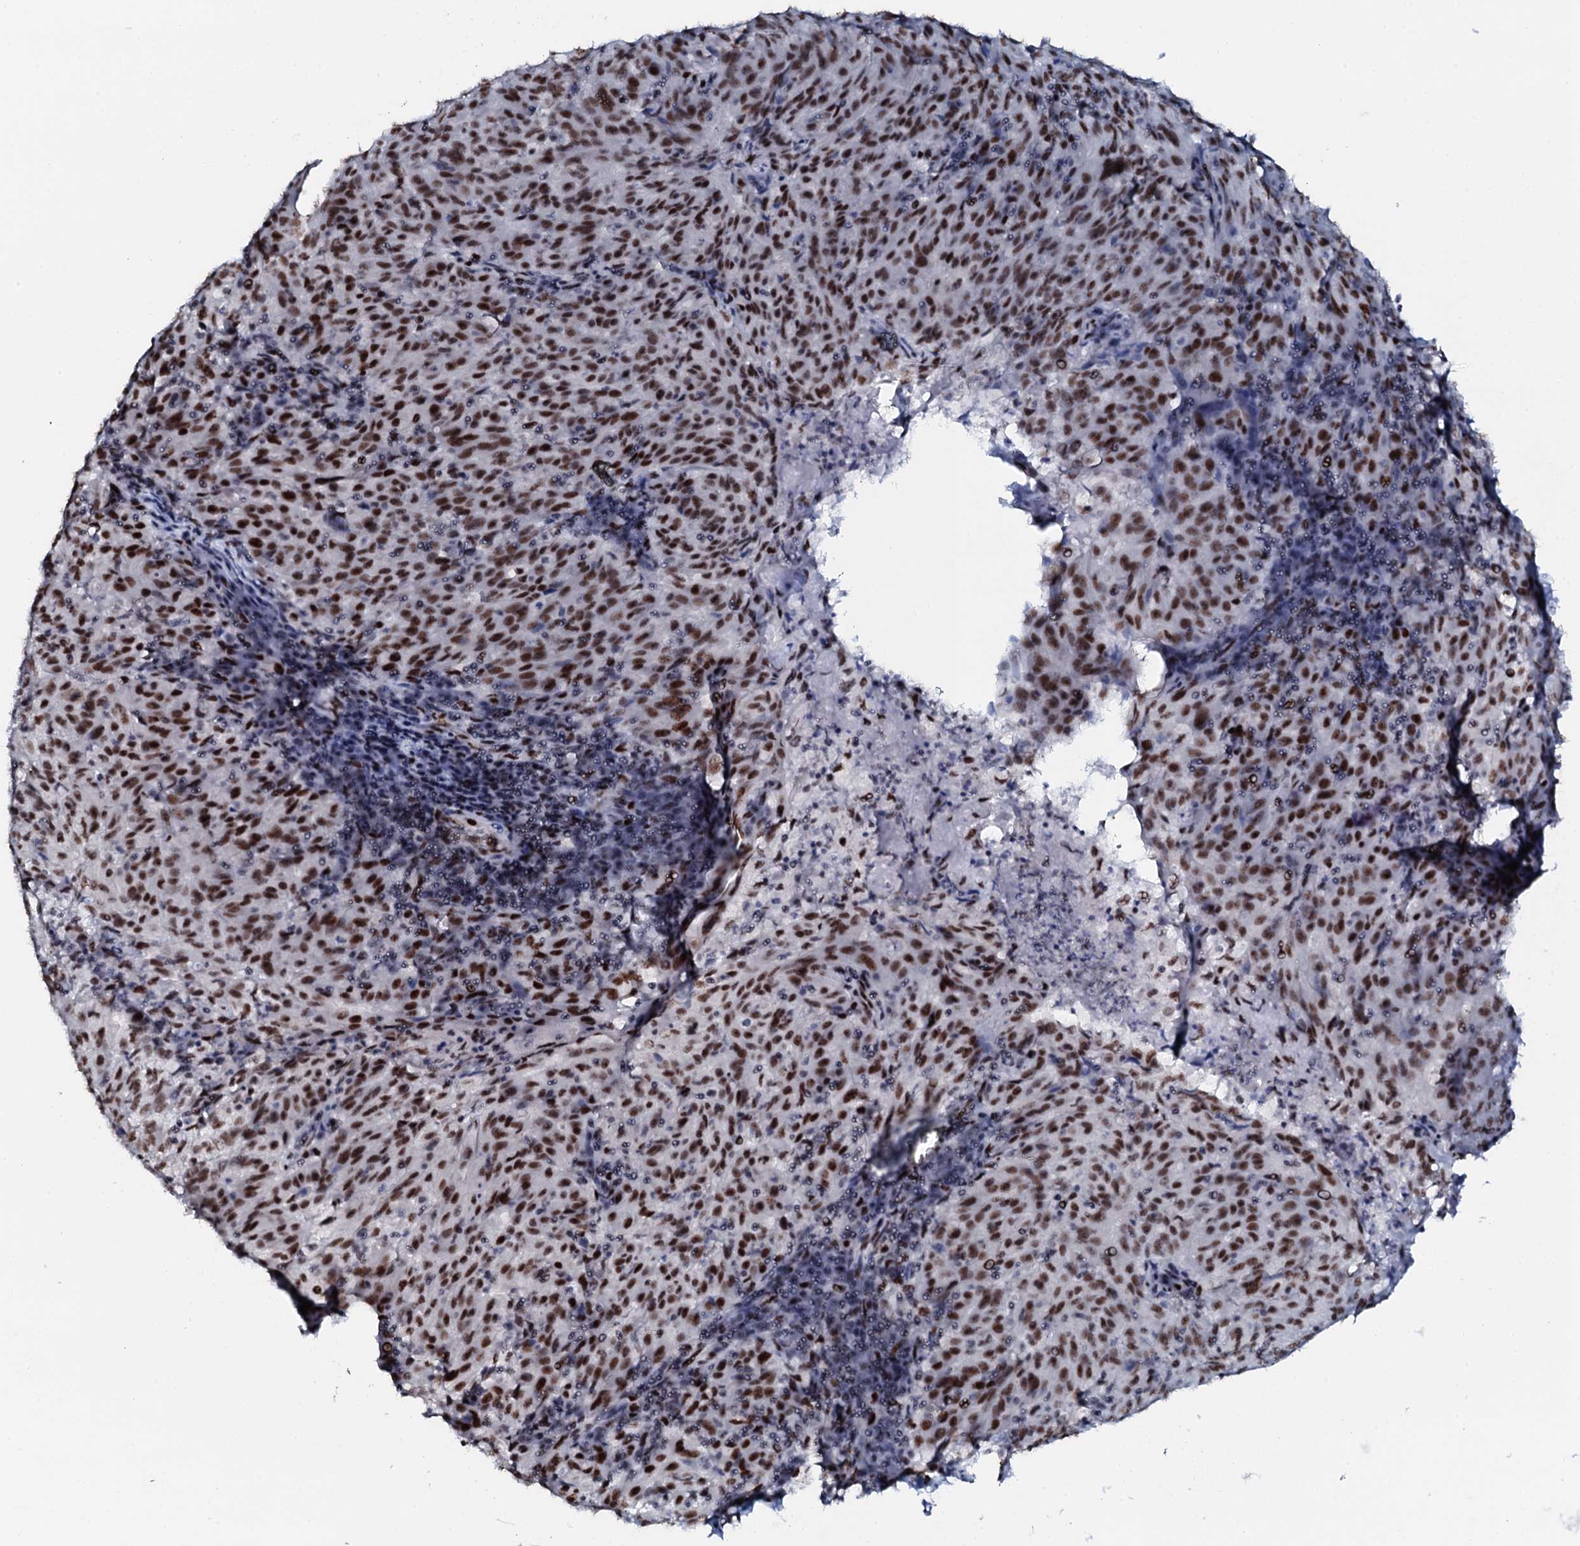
{"staining": {"intensity": "strong", "quantity": ">75%", "location": "nuclear"}, "tissue": "pancreatic cancer", "cell_type": "Tumor cells", "image_type": "cancer", "snomed": [{"axis": "morphology", "description": "Adenocarcinoma, NOS"}, {"axis": "topography", "description": "Pancreas"}], "caption": "The immunohistochemical stain labels strong nuclear expression in tumor cells of adenocarcinoma (pancreatic) tissue.", "gene": "NKAPD1", "patient": {"sex": "male", "age": 63}}